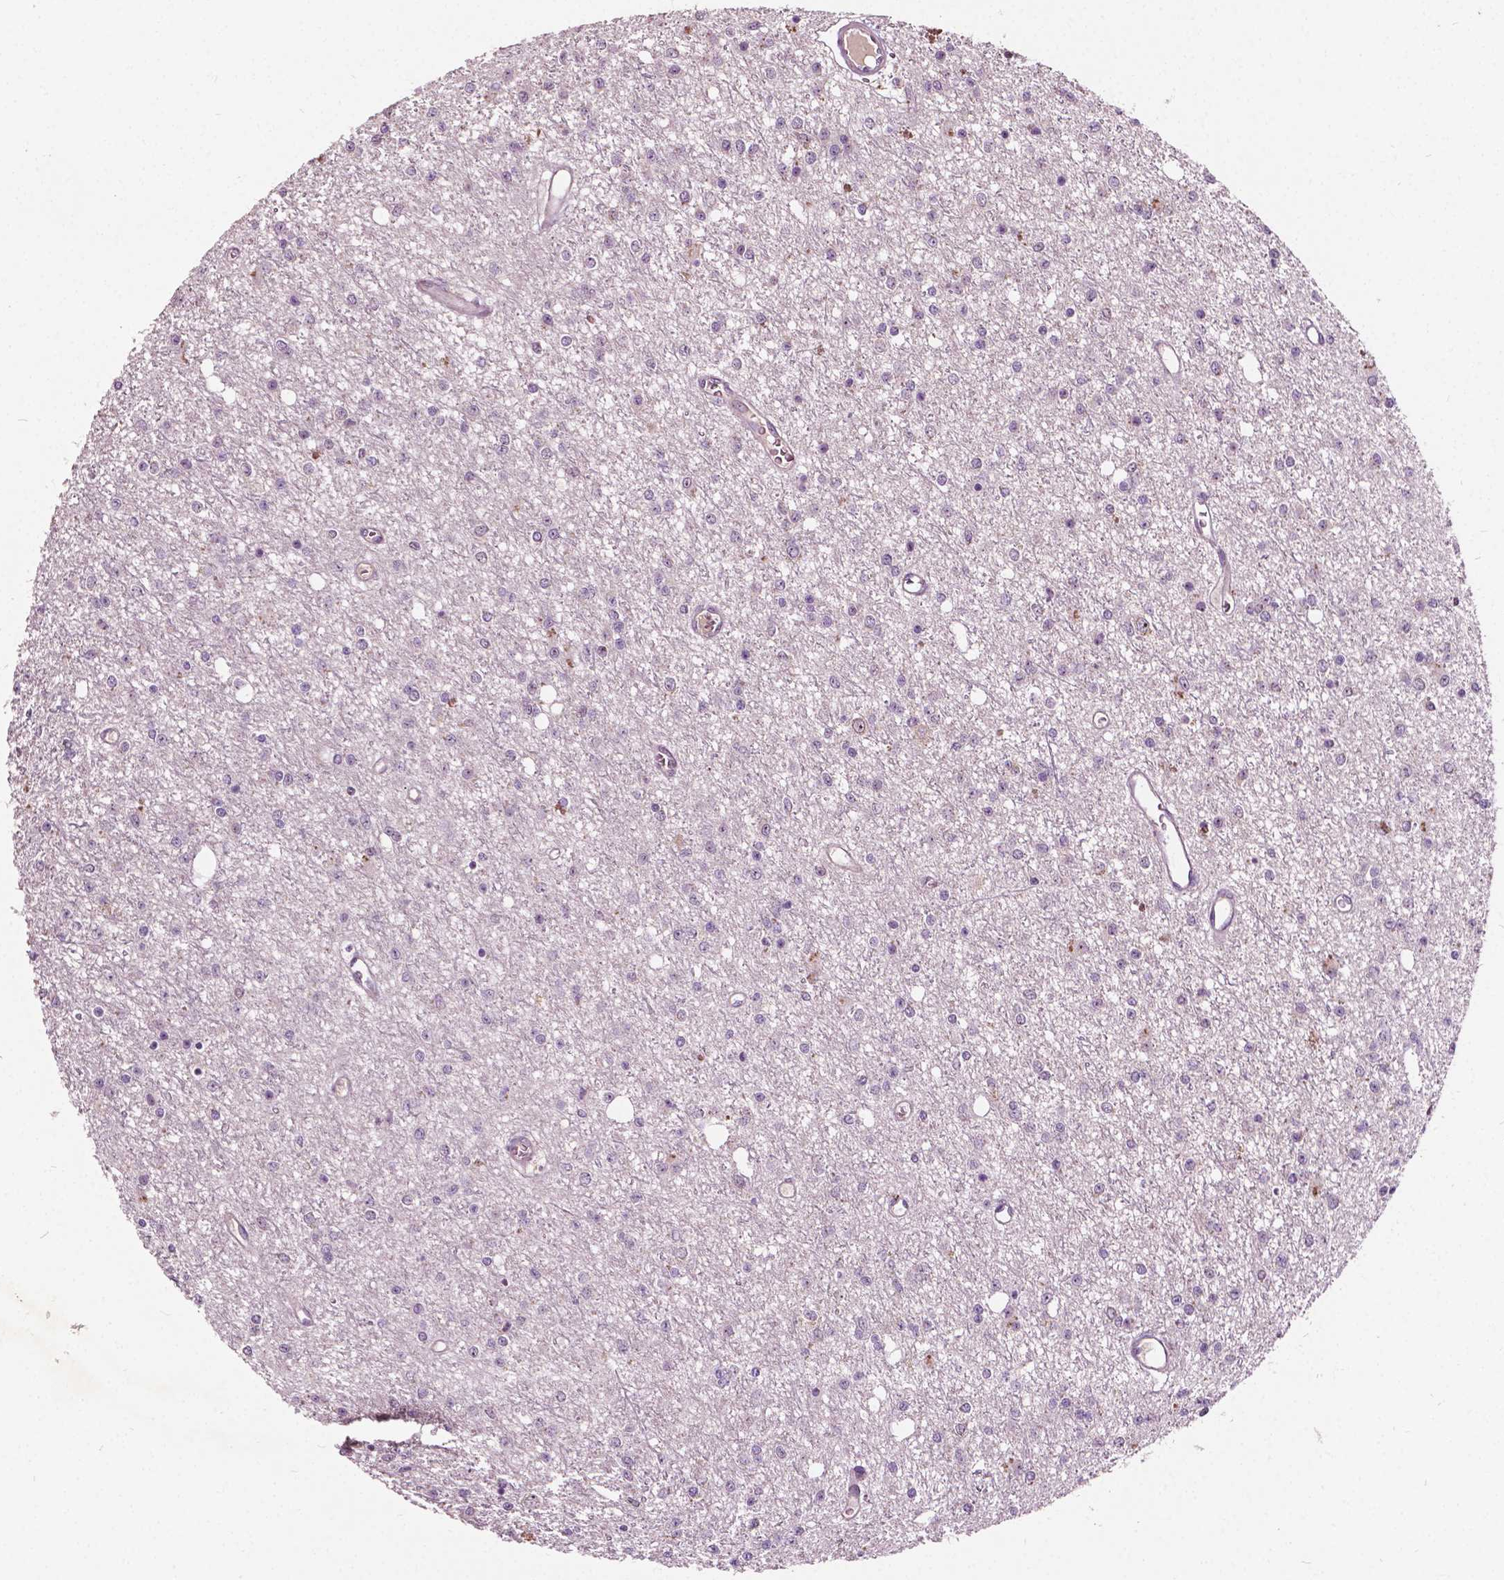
{"staining": {"intensity": "negative", "quantity": "none", "location": "none"}, "tissue": "glioma", "cell_type": "Tumor cells", "image_type": "cancer", "snomed": [{"axis": "morphology", "description": "Glioma, malignant, Low grade"}, {"axis": "topography", "description": "Brain"}], "caption": "Immunohistochemistry (IHC) of human glioma reveals no expression in tumor cells.", "gene": "ODF3L2", "patient": {"sex": "female", "age": 45}}